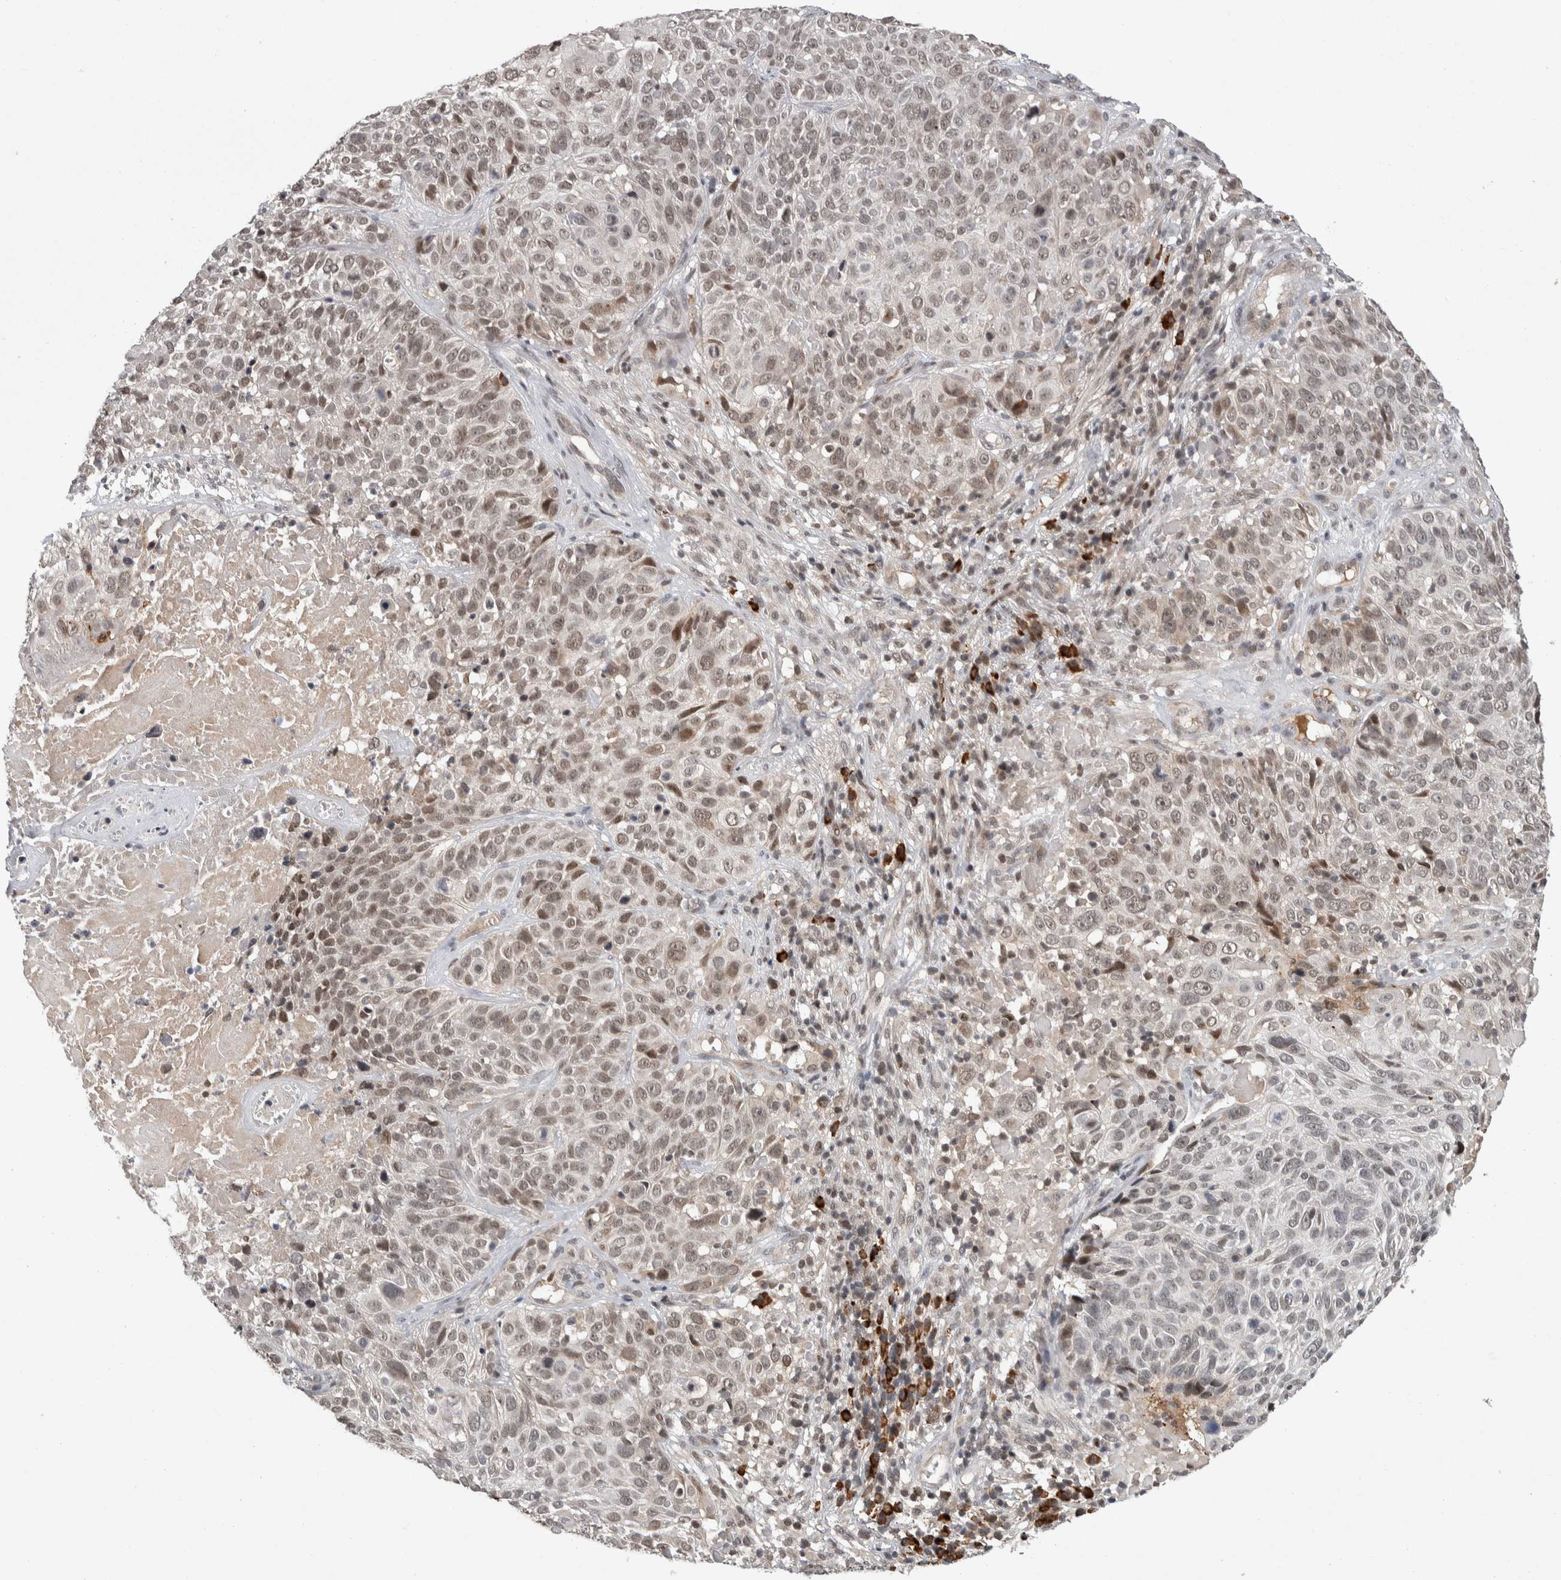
{"staining": {"intensity": "weak", "quantity": ">75%", "location": "nuclear"}, "tissue": "cervical cancer", "cell_type": "Tumor cells", "image_type": "cancer", "snomed": [{"axis": "morphology", "description": "Squamous cell carcinoma, NOS"}, {"axis": "topography", "description": "Cervix"}], "caption": "Cervical cancer stained with IHC exhibits weak nuclear positivity in about >75% of tumor cells.", "gene": "ZNF592", "patient": {"sex": "female", "age": 74}}